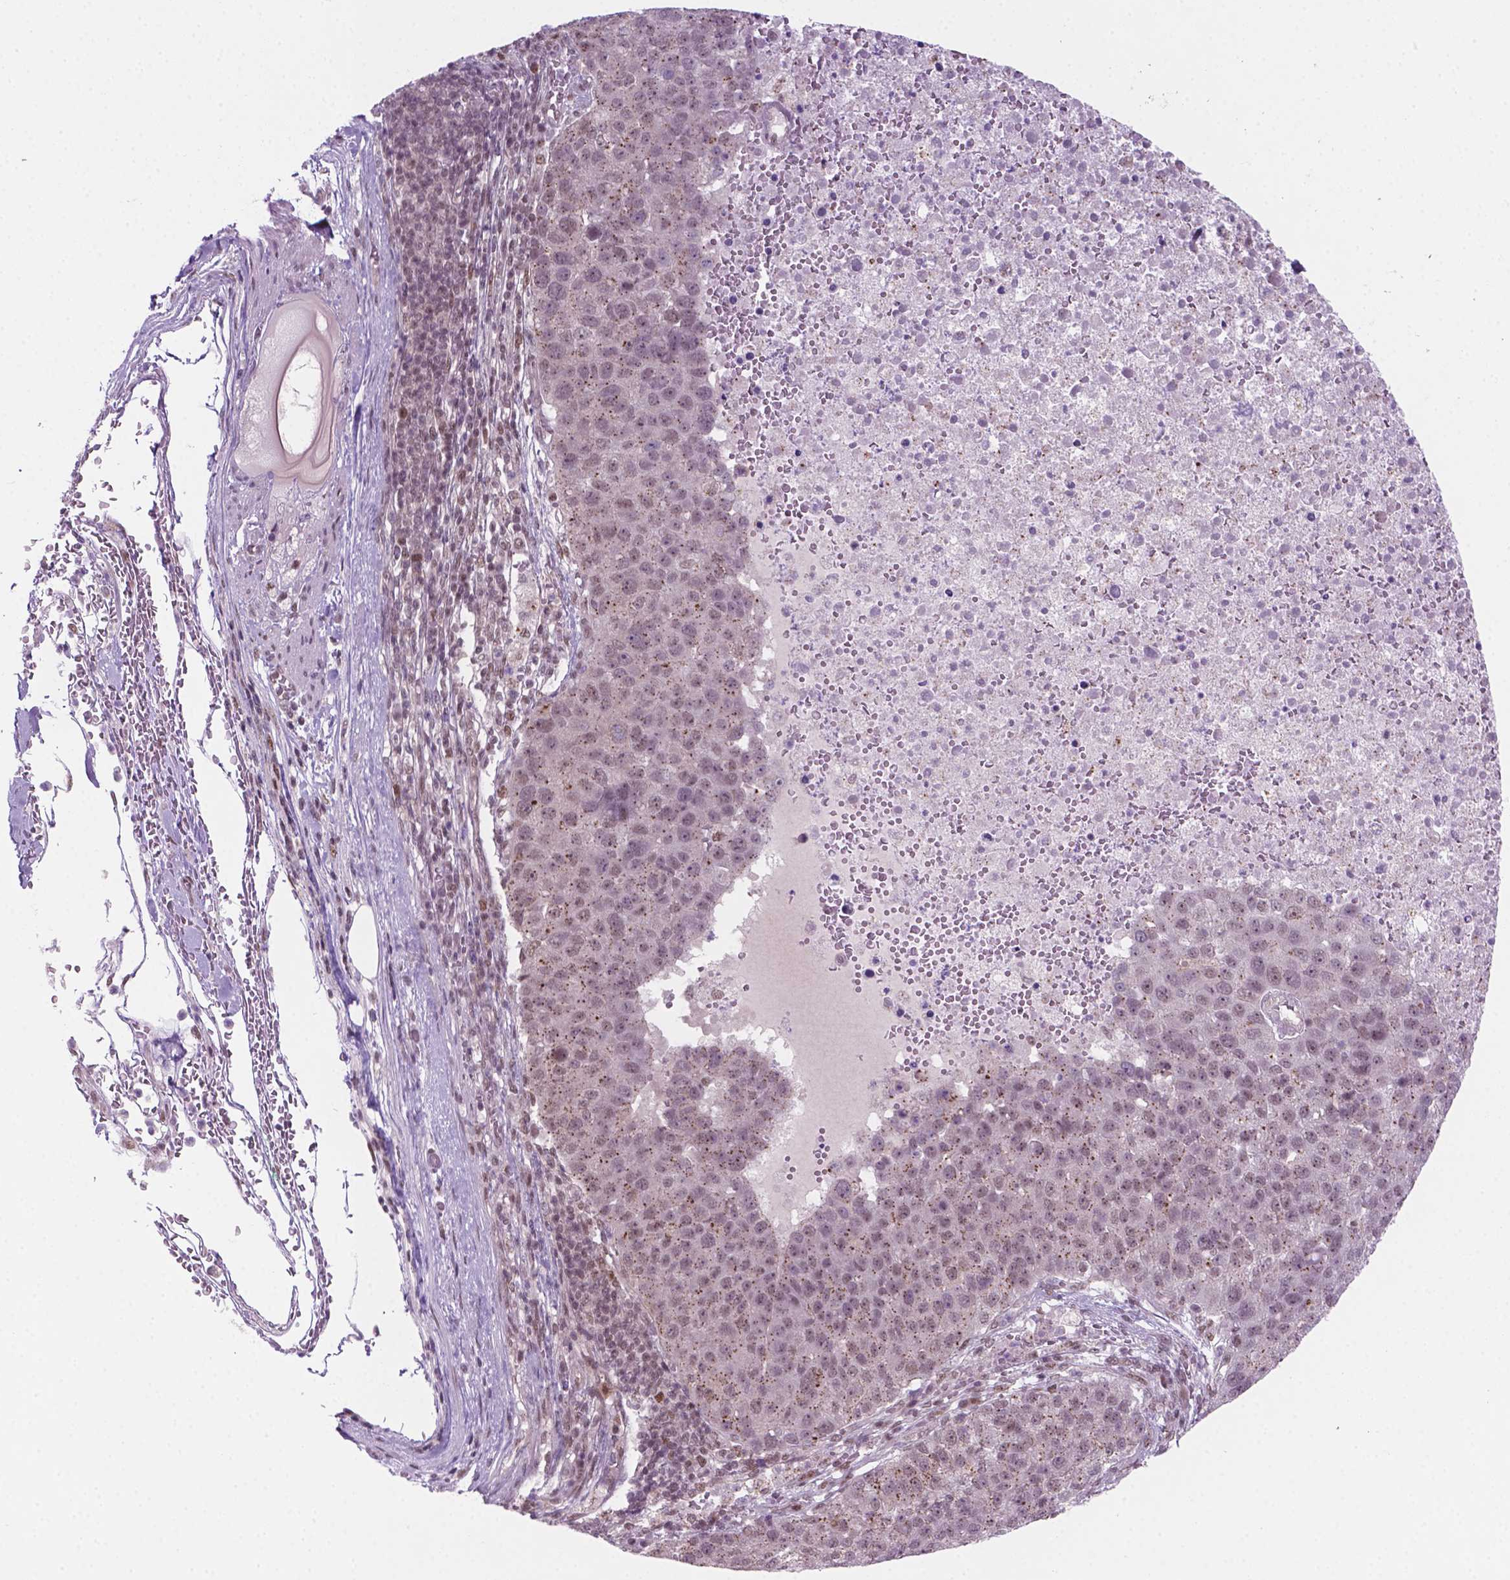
{"staining": {"intensity": "weak", "quantity": ">75%", "location": "cytoplasmic/membranous,nuclear"}, "tissue": "pancreatic cancer", "cell_type": "Tumor cells", "image_type": "cancer", "snomed": [{"axis": "morphology", "description": "Adenocarcinoma, NOS"}, {"axis": "topography", "description": "Pancreas"}], "caption": "Tumor cells exhibit weak cytoplasmic/membranous and nuclear positivity in about >75% of cells in pancreatic cancer.", "gene": "PHAX", "patient": {"sex": "female", "age": 61}}